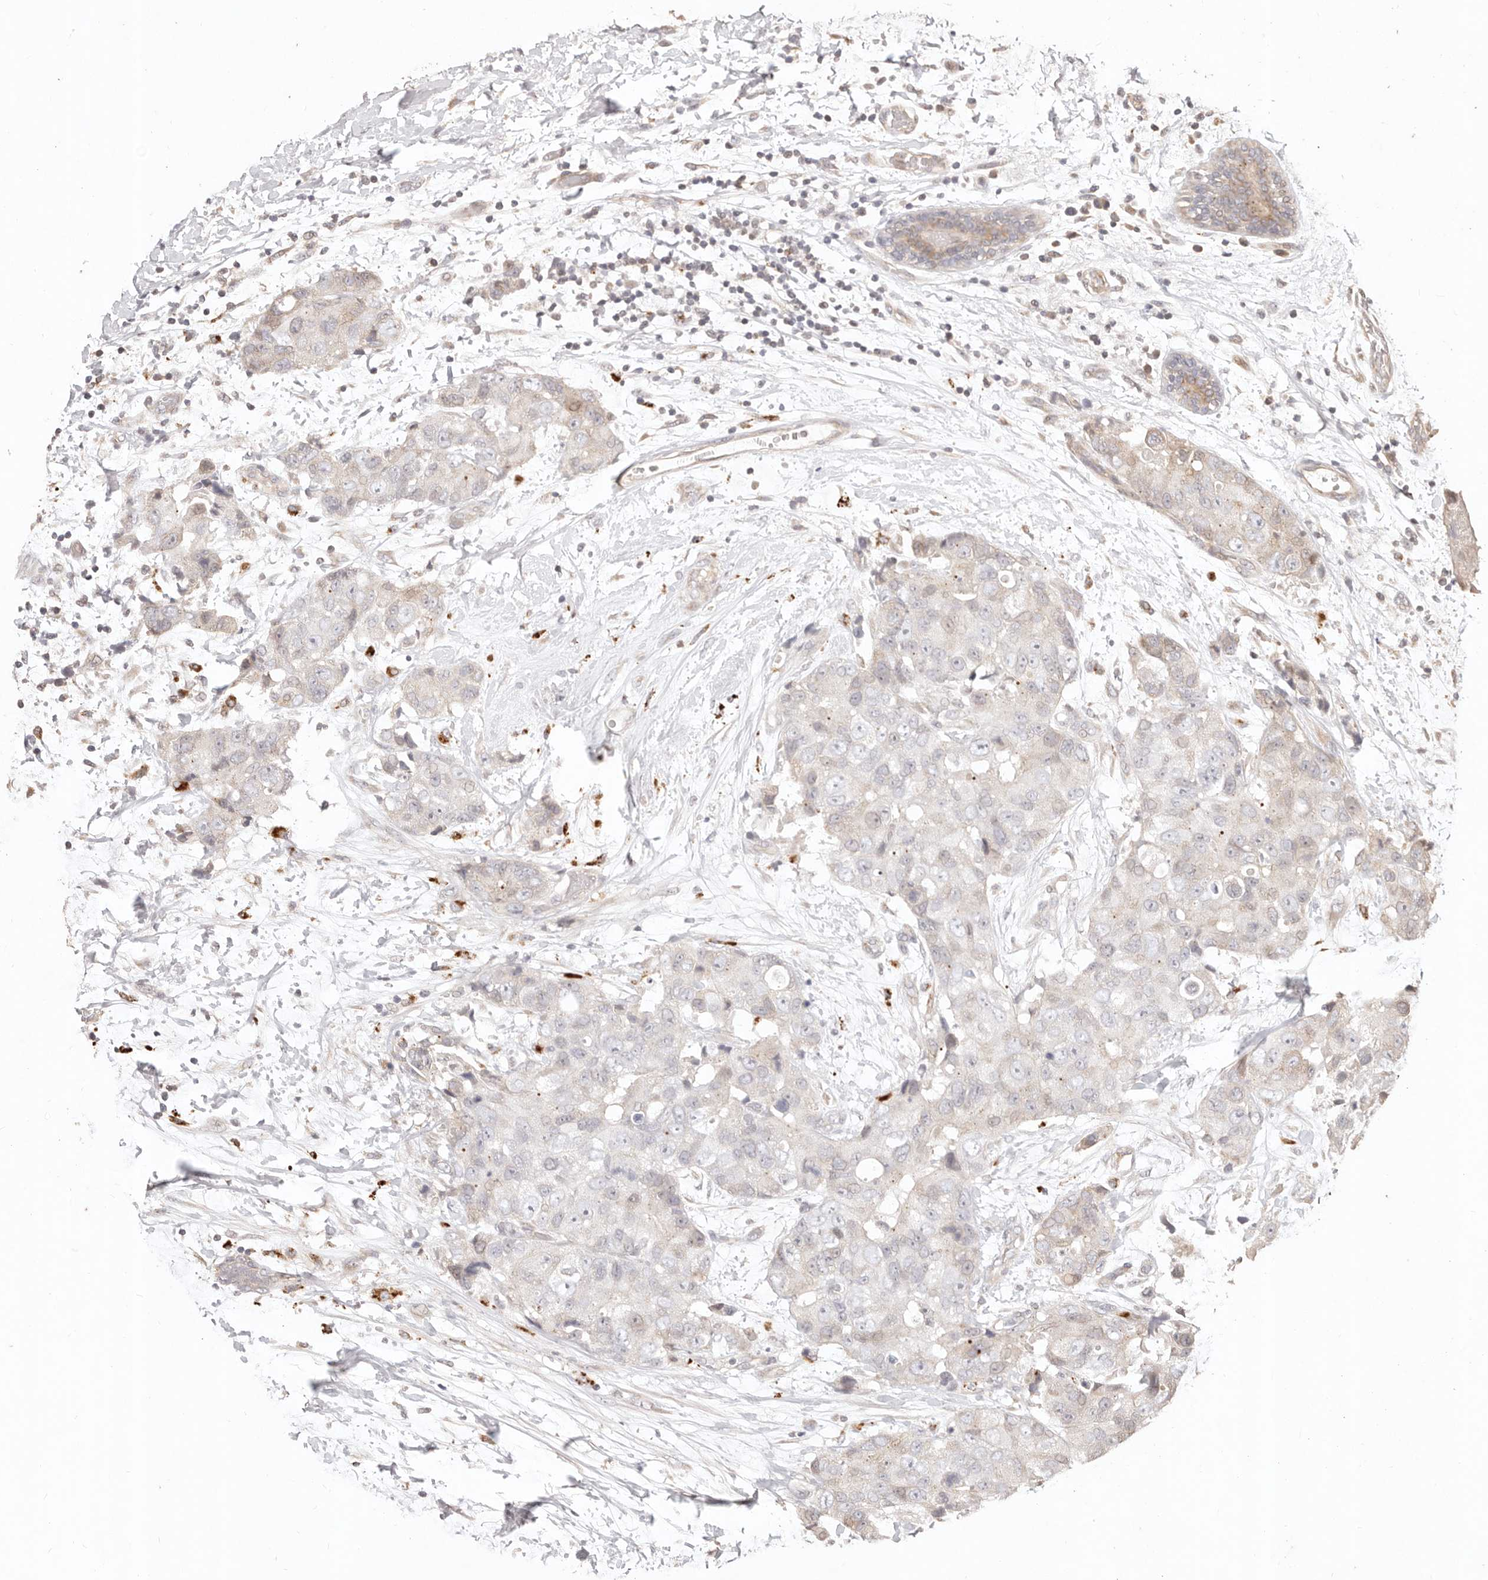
{"staining": {"intensity": "weak", "quantity": "<25%", "location": "cytoplasmic/membranous"}, "tissue": "breast cancer", "cell_type": "Tumor cells", "image_type": "cancer", "snomed": [{"axis": "morphology", "description": "Duct carcinoma"}, {"axis": "topography", "description": "Breast"}], "caption": "Protein analysis of invasive ductal carcinoma (breast) exhibits no significant positivity in tumor cells.", "gene": "KIF9", "patient": {"sex": "female", "age": 62}}